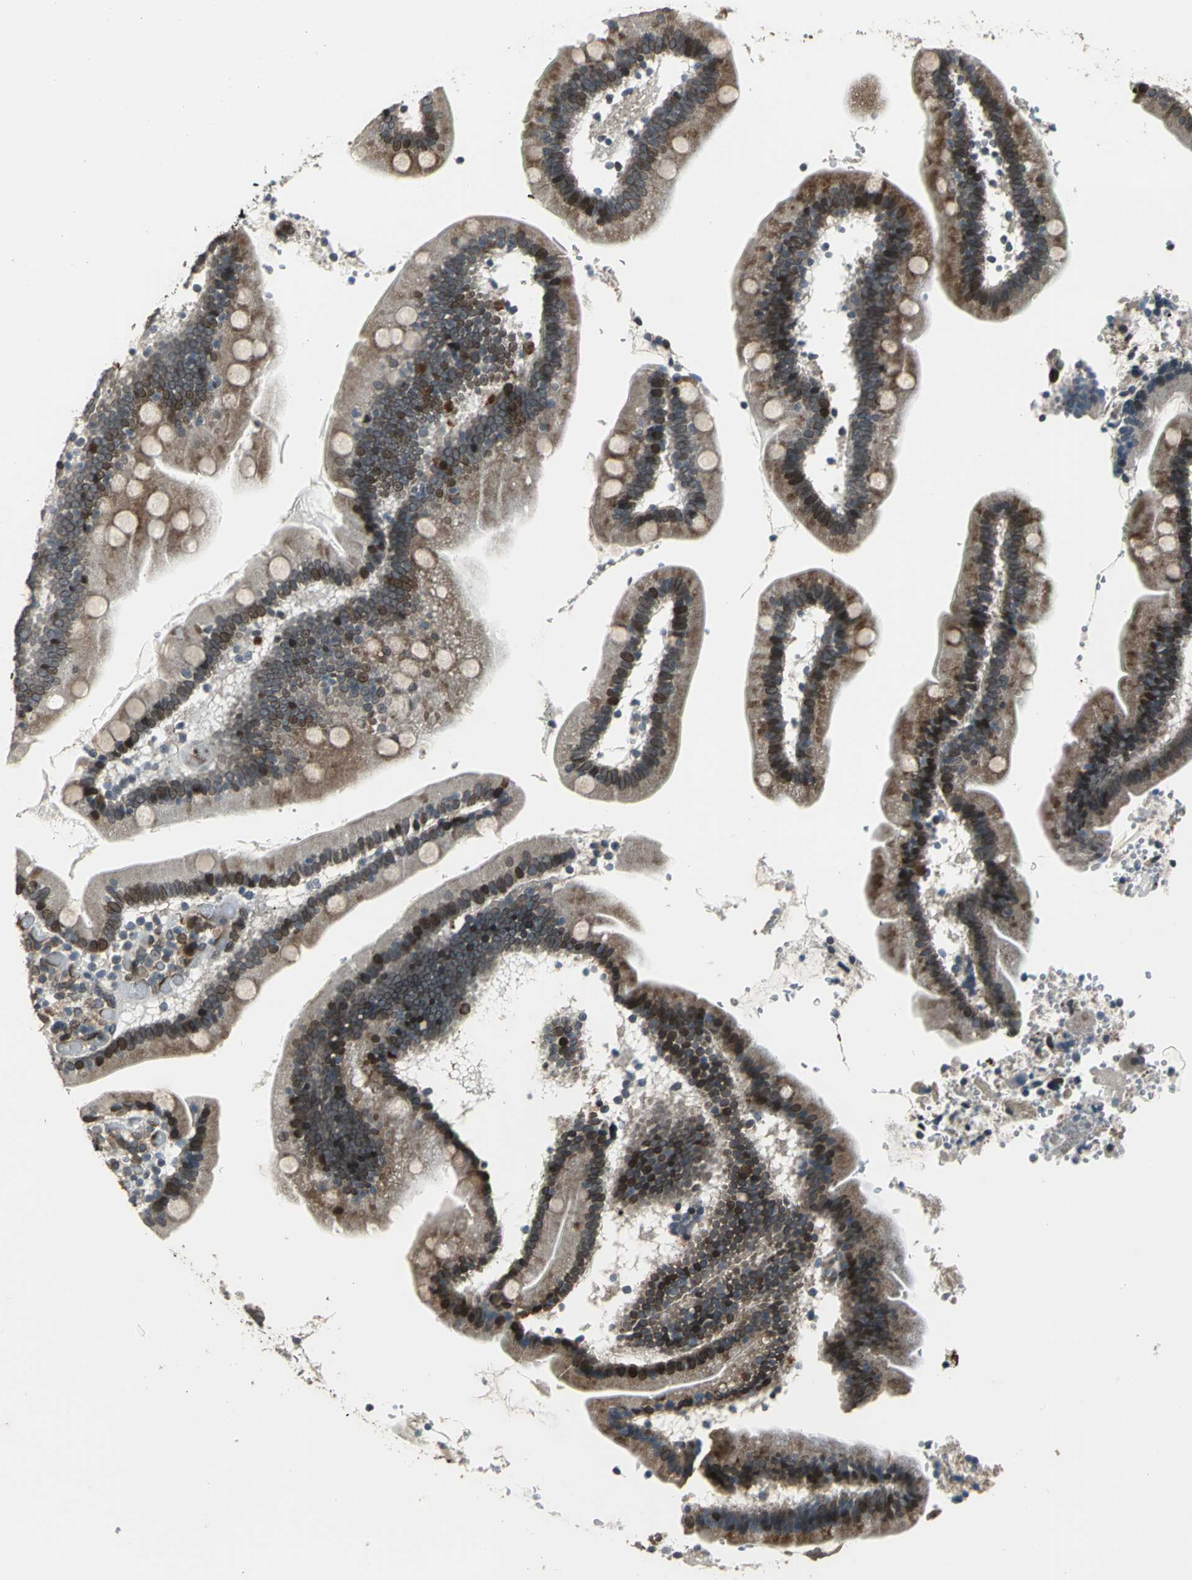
{"staining": {"intensity": "strong", "quantity": ">75%", "location": "nuclear"}, "tissue": "duodenum", "cell_type": "Glandular cells", "image_type": "normal", "snomed": [{"axis": "morphology", "description": "Normal tissue, NOS"}, {"axis": "topography", "description": "Duodenum"}], "caption": "Duodenum stained with DAB (3,3'-diaminobenzidine) IHC exhibits high levels of strong nuclear expression in approximately >75% of glandular cells.", "gene": "BRIP1", "patient": {"sex": "male", "age": 66}}